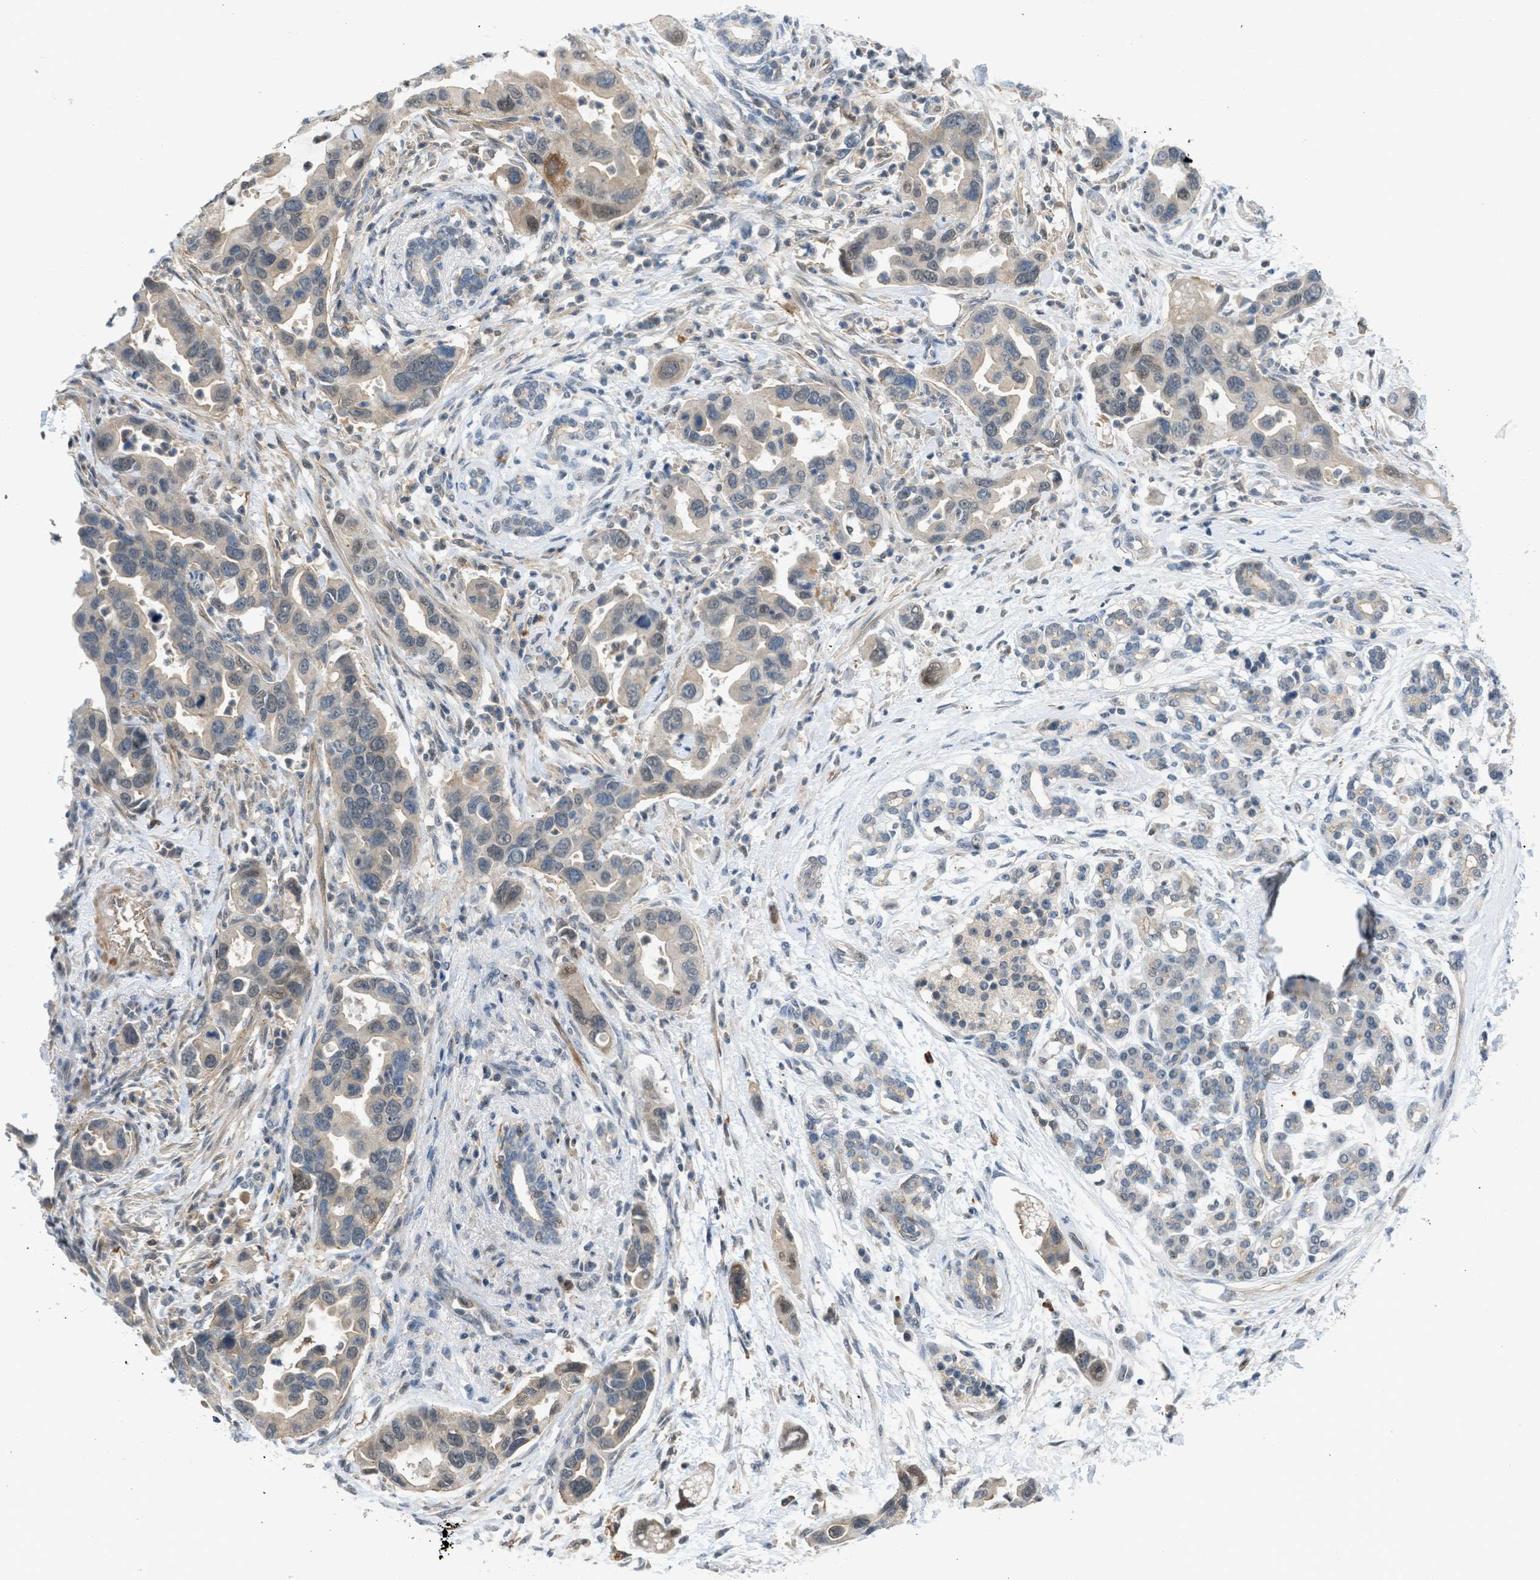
{"staining": {"intensity": "moderate", "quantity": "25%-75%", "location": "cytoplasmic/membranous,nuclear"}, "tissue": "pancreatic cancer", "cell_type": "Tumor cells", "image_type": "cancer", "snomed": [{"axis": "morphology", "description": "Normal tissue, NOS"}, {"axis": "morphology", "description": "Adenocarcinoma, NOS"}, {"axis": "topography", "description": "Pancreas"}], "caption": "A micrograph showing moderate cytoplasmic/membranous and nuclear positivity in approximately 25%-75% of tumor cells in pancreatic cancer, as visualized by brown immunohistochemical staining.", "gene": "TTBK2", "patient": {"sex": "female", "age": 71}}